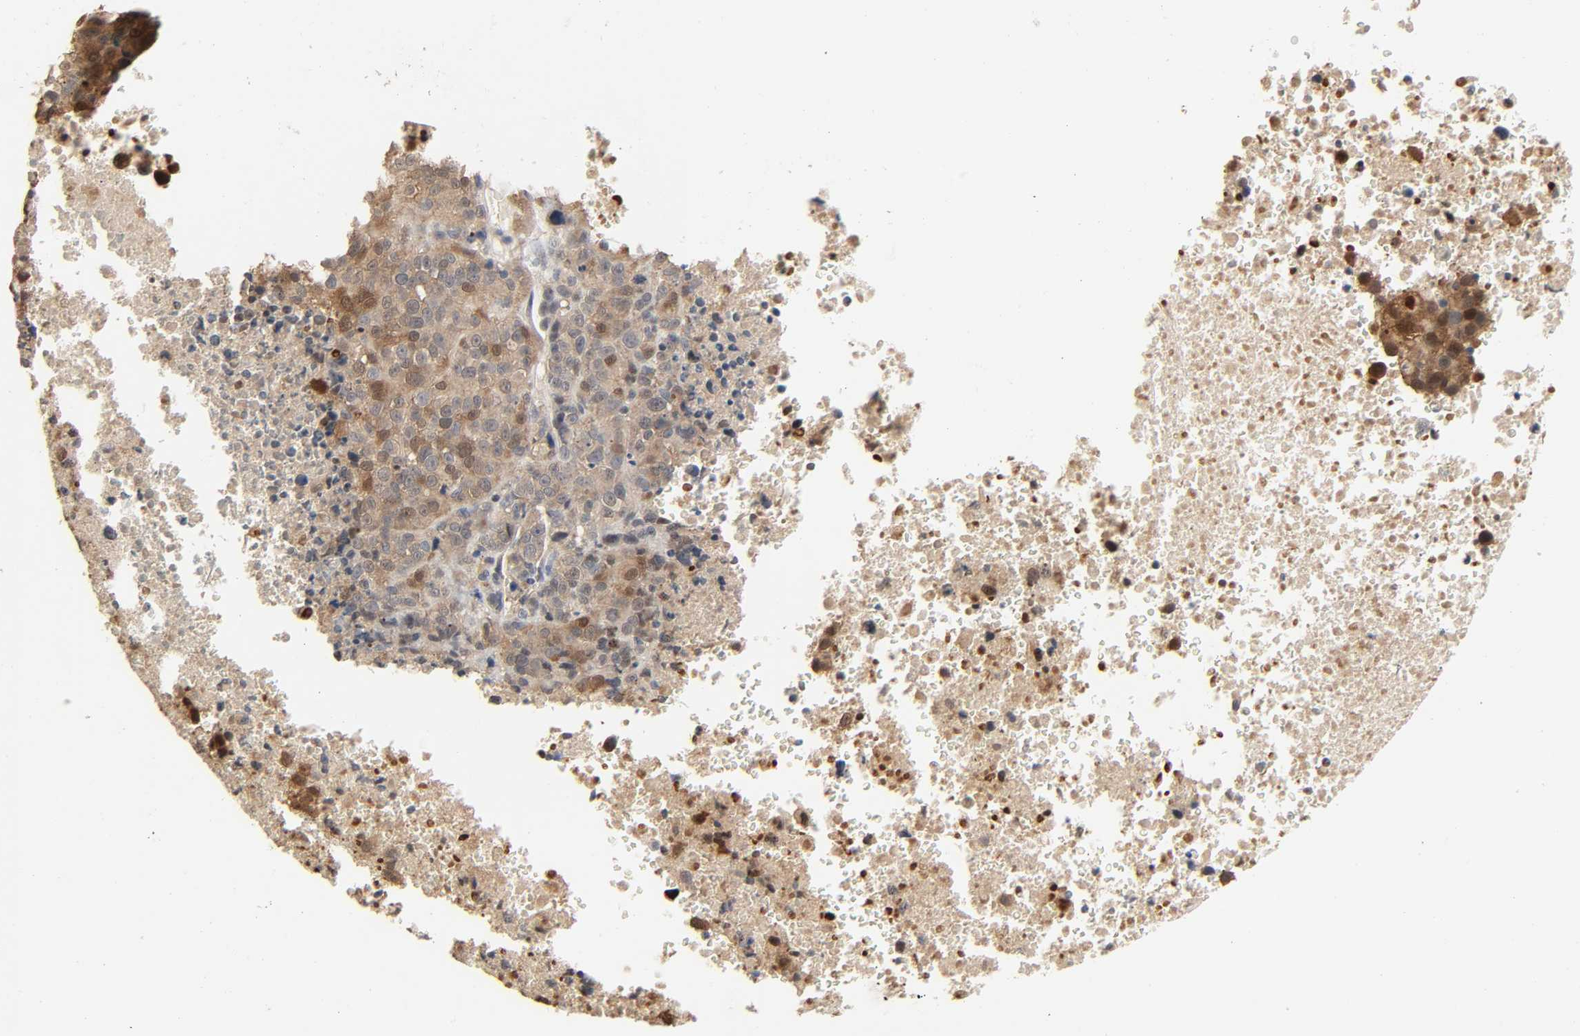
{"staining": {"intensity": "strong", "quantity": ">75%", "location": "cytoplasmic/membranous,nuclear"}, "tissue": "melanoma", "cell_type": "Tumor cells", "image_type": "cancer", "snomed": [{"axis": "morphology", "description": "Malignant melanoma, Metastatic site"}, {"axis": "topography", "description": "Cerebral cortex"}], "caption": "IHC staining of melanoma, which reveals high levels of strong cytoplasmic/membranous and nuclear positivity in about >75% of tumor cells indicating strong cytoplasmic/membranous and nuclear protein staining. The staining was performed using DAB (3,3'-diaminobenzidine) (brown) for protein detection and nuclei were counterstained in hematoxylin (blue).", "gene": "MAGEA8", "patient": {"sex": "female", "age": 52}}